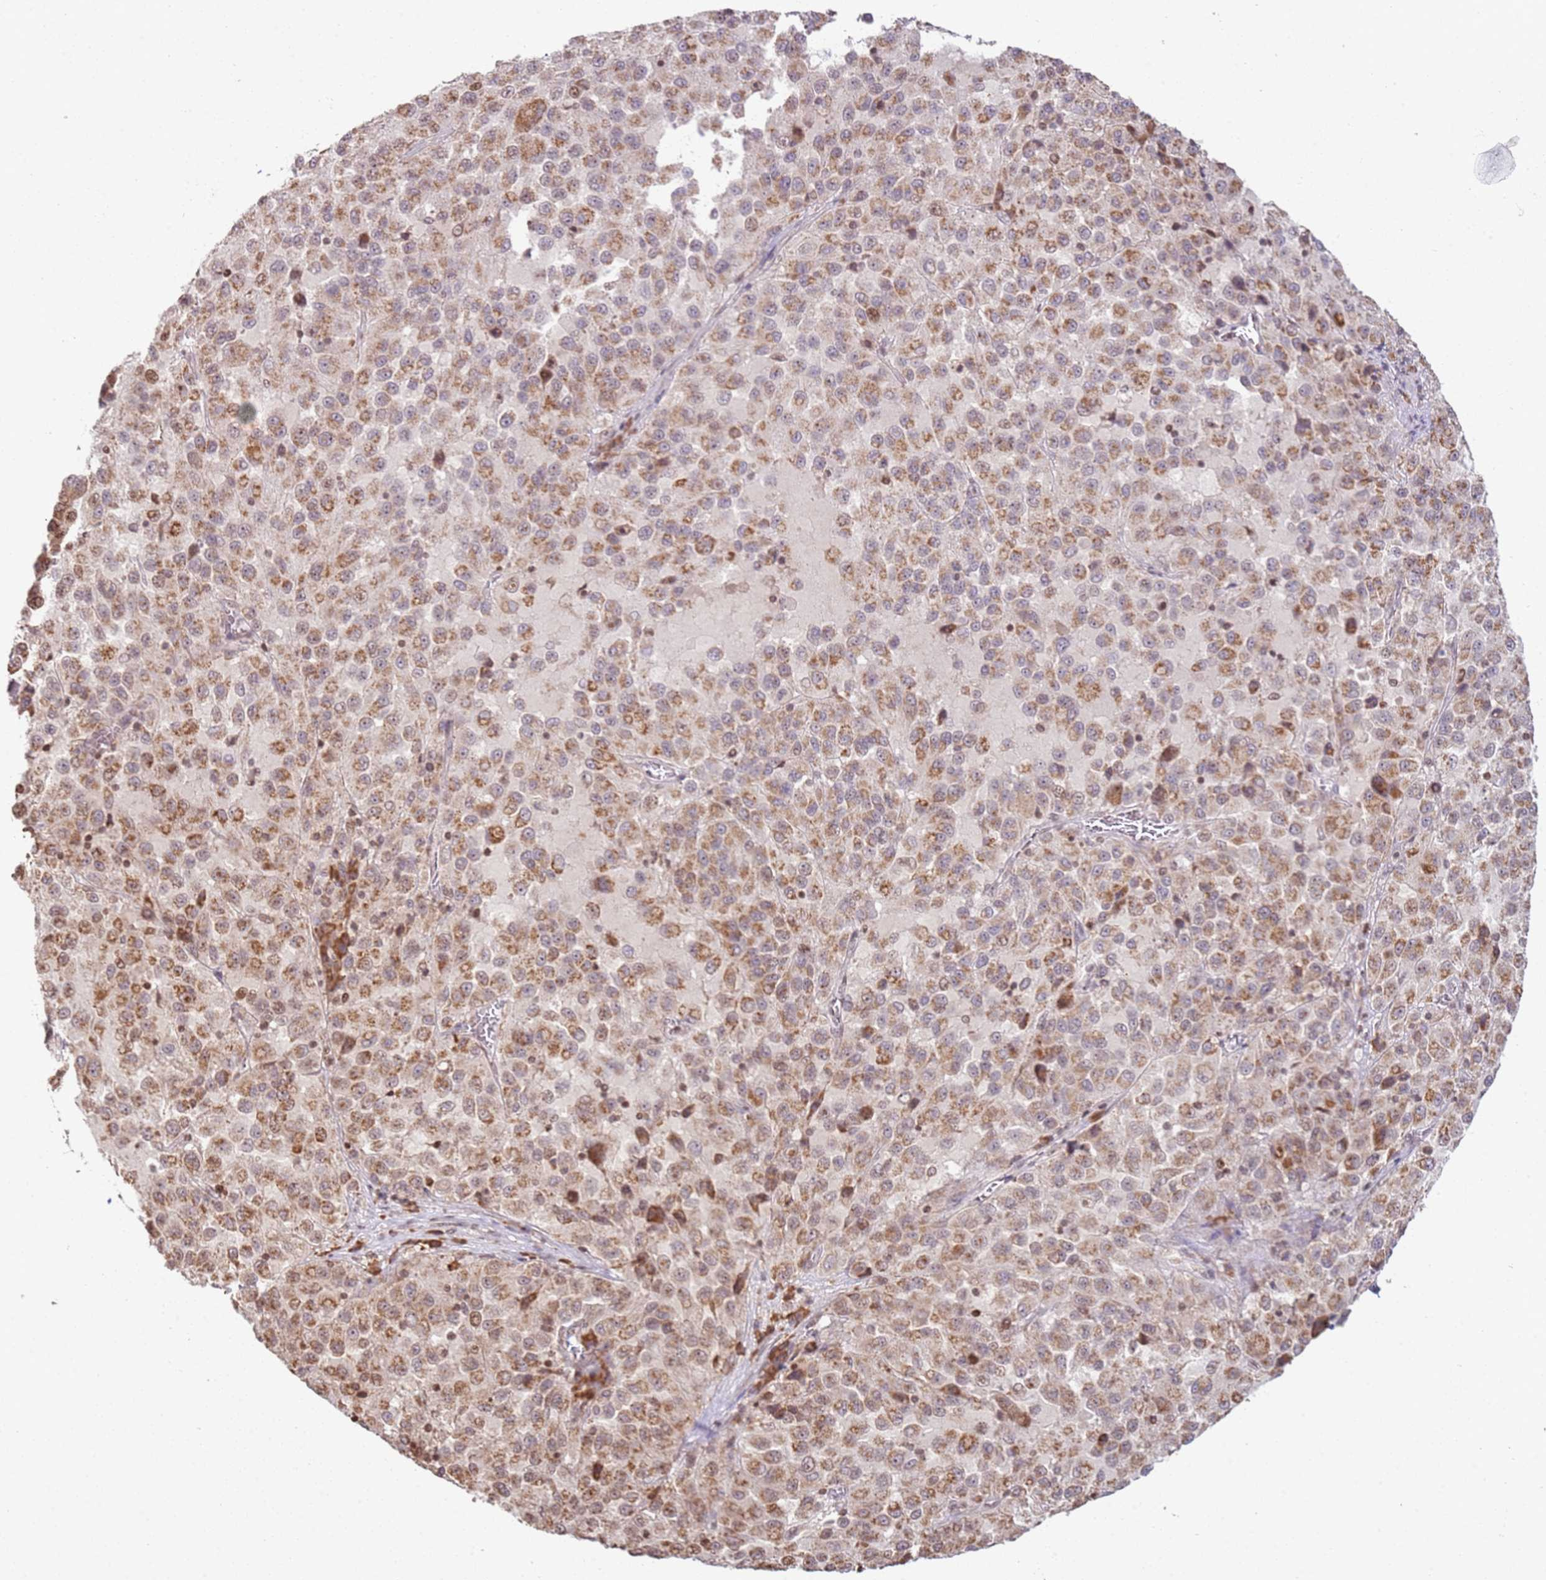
{"staining": {"intensity": "moderate", "quantity": ">75%", "location": "cytoplasmic/membranous"}, "tissue": "melanoma", "cell_type": "Tumor cells", "image_type": "cancer", "snomed": [{"axis": "morphology", "description": "Malignant melanoma, Metastatic site"}, {"axis": "topography", "description": "Lung"}], "caption": "A micrograph showing moderate cytoplasmic/membranous positivity in about >75% of tumor cells in melanoma, as visualized by brown immunohistochemical staining.", "gene": "SCAF1", "patient": {"sex": "male", "age": 64}}